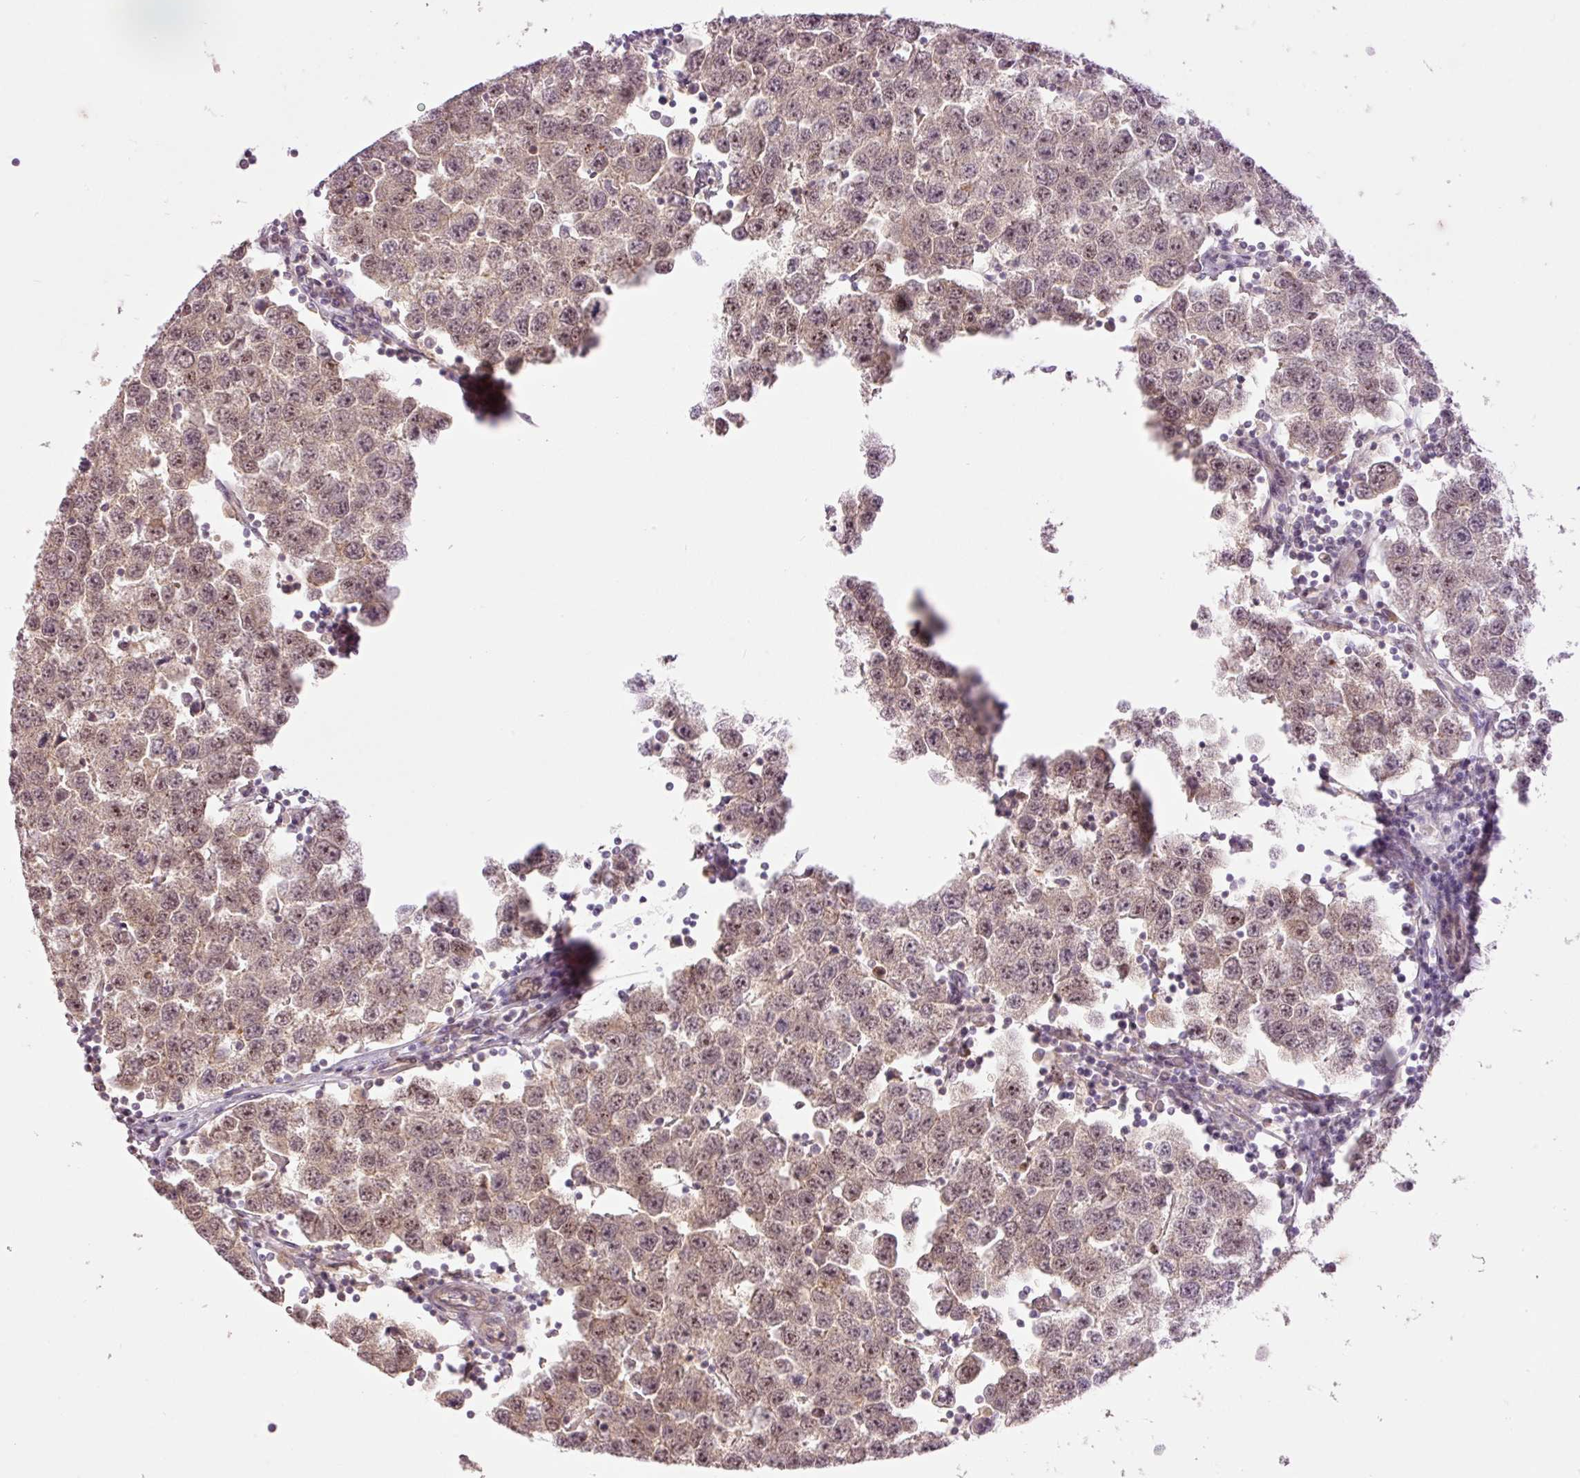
{"staining": {"intensity": "weak", "quantity": ">75%", "location": "cytoplasmic/membranous,nuclear"}, "tissue": "testis cancer", "cell_type": "Tumor cells", "image_type": "cancer", "snomed": [{"axis": "morphology", "description": "Seminoma, NOS"}, {"axis": "topography", "description": "Testis"}], "caption": "High-power microscopy captured an IHC image of seminoma (testis), revealing weak cytoplasmic/membranous and nuclear positivity in approximately >75% of tumor cells.", "gene": "SLC29A3", "patient": {"sex": "male", "age": 34}}